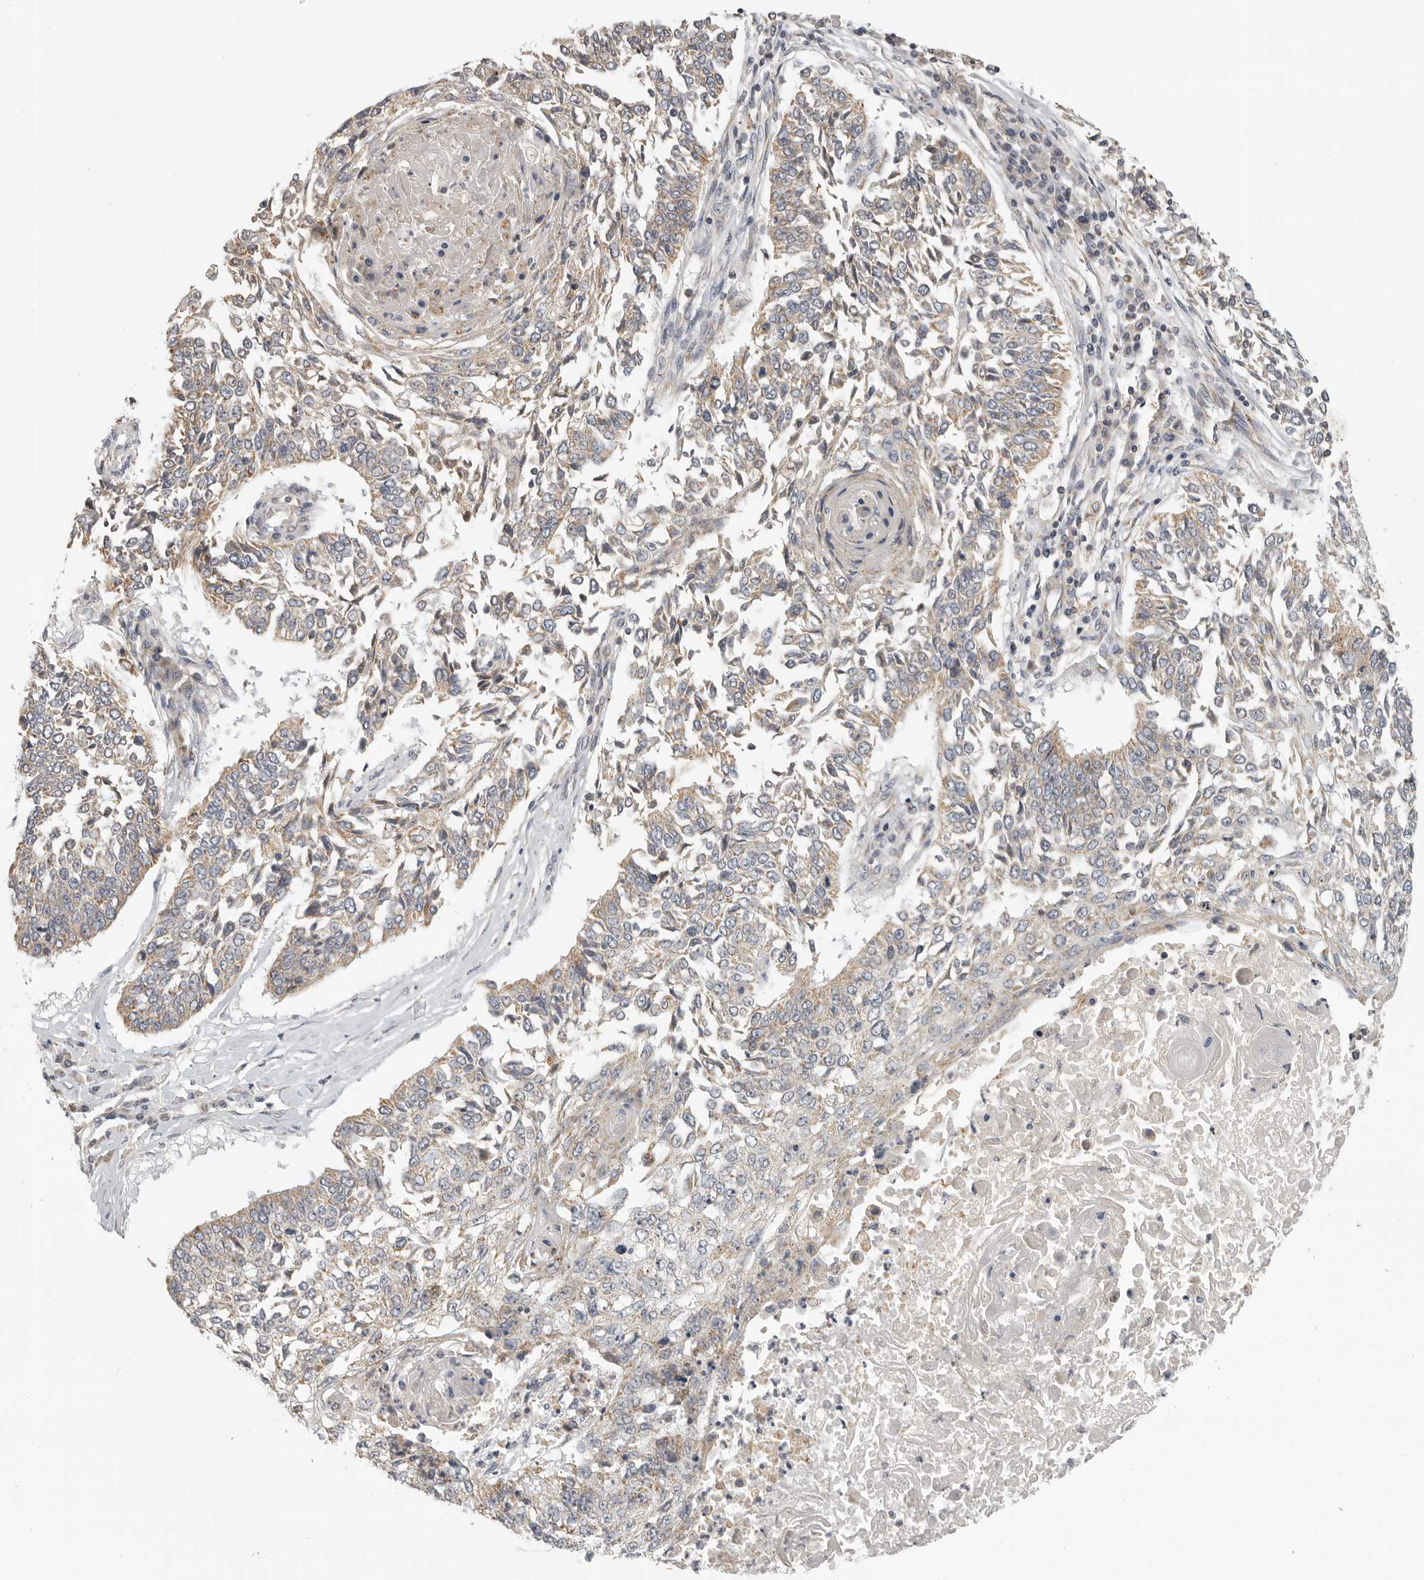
{"staining": {"intensity": "weak", "quantity": "25%-75%", "location": "cytoplasmic/membranous"}, "tissue": "lung cancer", "cell_type": "Tumor cells", "image_type": "cancer", "snomed": [{"axis": "morphology", "description": "Normal tissue, NOS"}, {"axis": "morphology", "description": "Squamous cell carcinoma, NOS"}, {"axis": "topography", "description": "Cartilage tissue"}, {"axis": "topography", "description": "Bronchus"}, {"axis": "topography", "description": "Lung"}, {"axis": "topography", "description": "Peripheral nerve tissue"}], "caption": "Immunohistochemistry micrograph of neoplastic tissue: human squamous cell carcinoma (lung) stained using immunohistochemistry (IHC) demonstrates low levels of weak protein expression localized specifically in the cytoplasmic/membranous of tumor cells, appearing as a cytoplasmic/membranous brown color.", "gene": "RXFP3", "patient": {"sex": "female", "age": 49}}